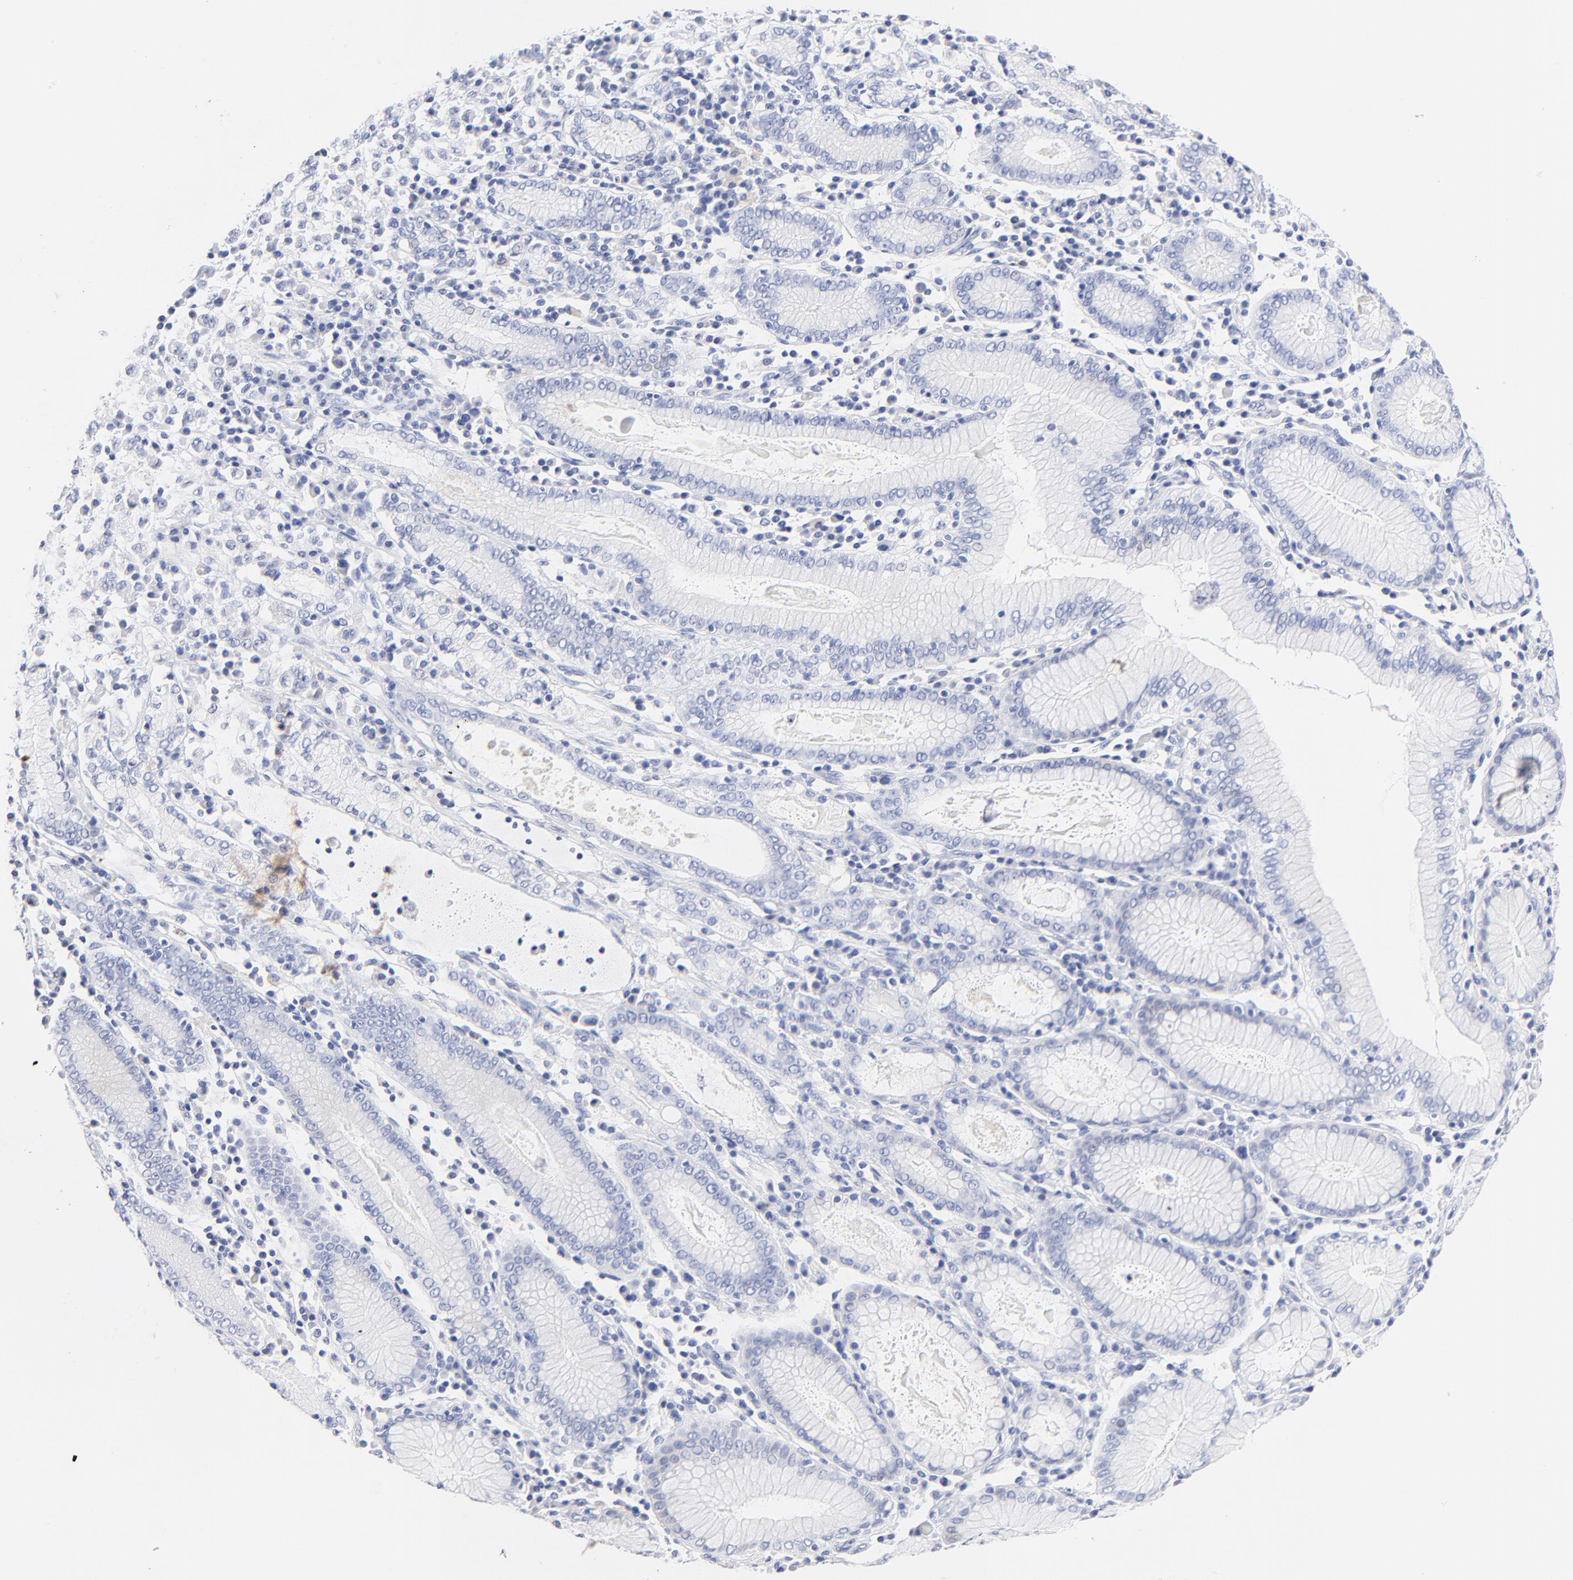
{"staining": {"intensity": "negative", "quantity": "none", "location": "none"}, "tissue": "stomach cancer", "cell_type": "Tumor cells", "image_type": "cancer", "snomed": [{"axis": "morphology", "description": "Adenocarcinoma, NOS"}, {"axis": "topography", "description": "Stomach, lower"}], "caption": "Histopathology image shows no significant protein expression in tumor cells of stomach adenocarcinoma. The staining is performed using DAB brown chromogen with nuclei counter-stained in using hematoxylin.", "gene": "SULT4A1", "patient": {"sex": "male", "age": 88}}